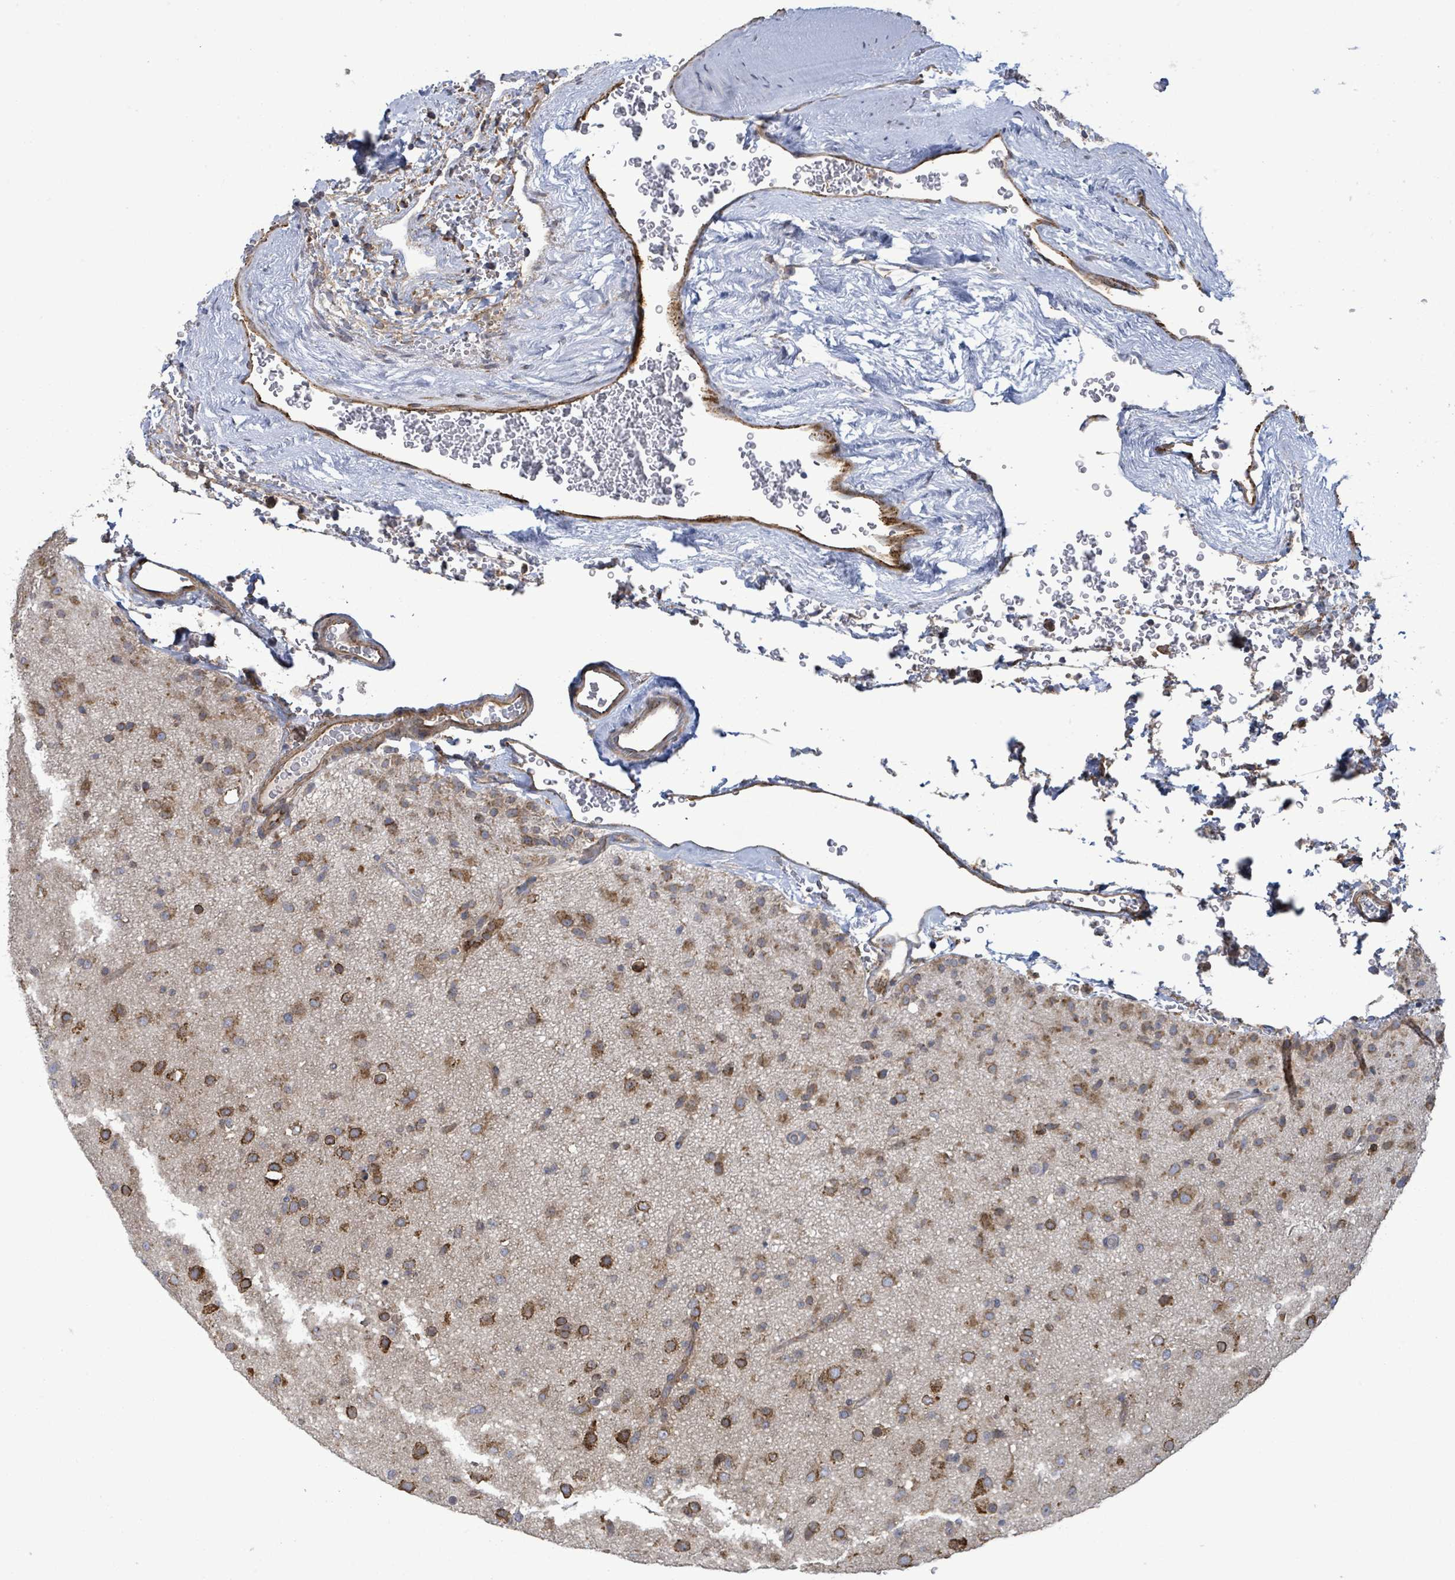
{"staining": {"intensity": "moderate", "quantity": ">75%", "location": "cytoplasmic/membranous"}, "tissue": "glioma", "cell_type": "Tumor cells", "image_type": "cancer", "snomed": [{"axis": "morphology", "description": "Glioma, malignant, Low grade"}, {"axis": "topography", "description": "Brain"}], "caption": "Malignant glioma (low-grade) stained with immunohistochemistry reveals moderate cytoplasmic/membranous expression in about >75% of tumor cells.", "gene": "NOMO1", "patient": {"sex": "male", "age": 65}}